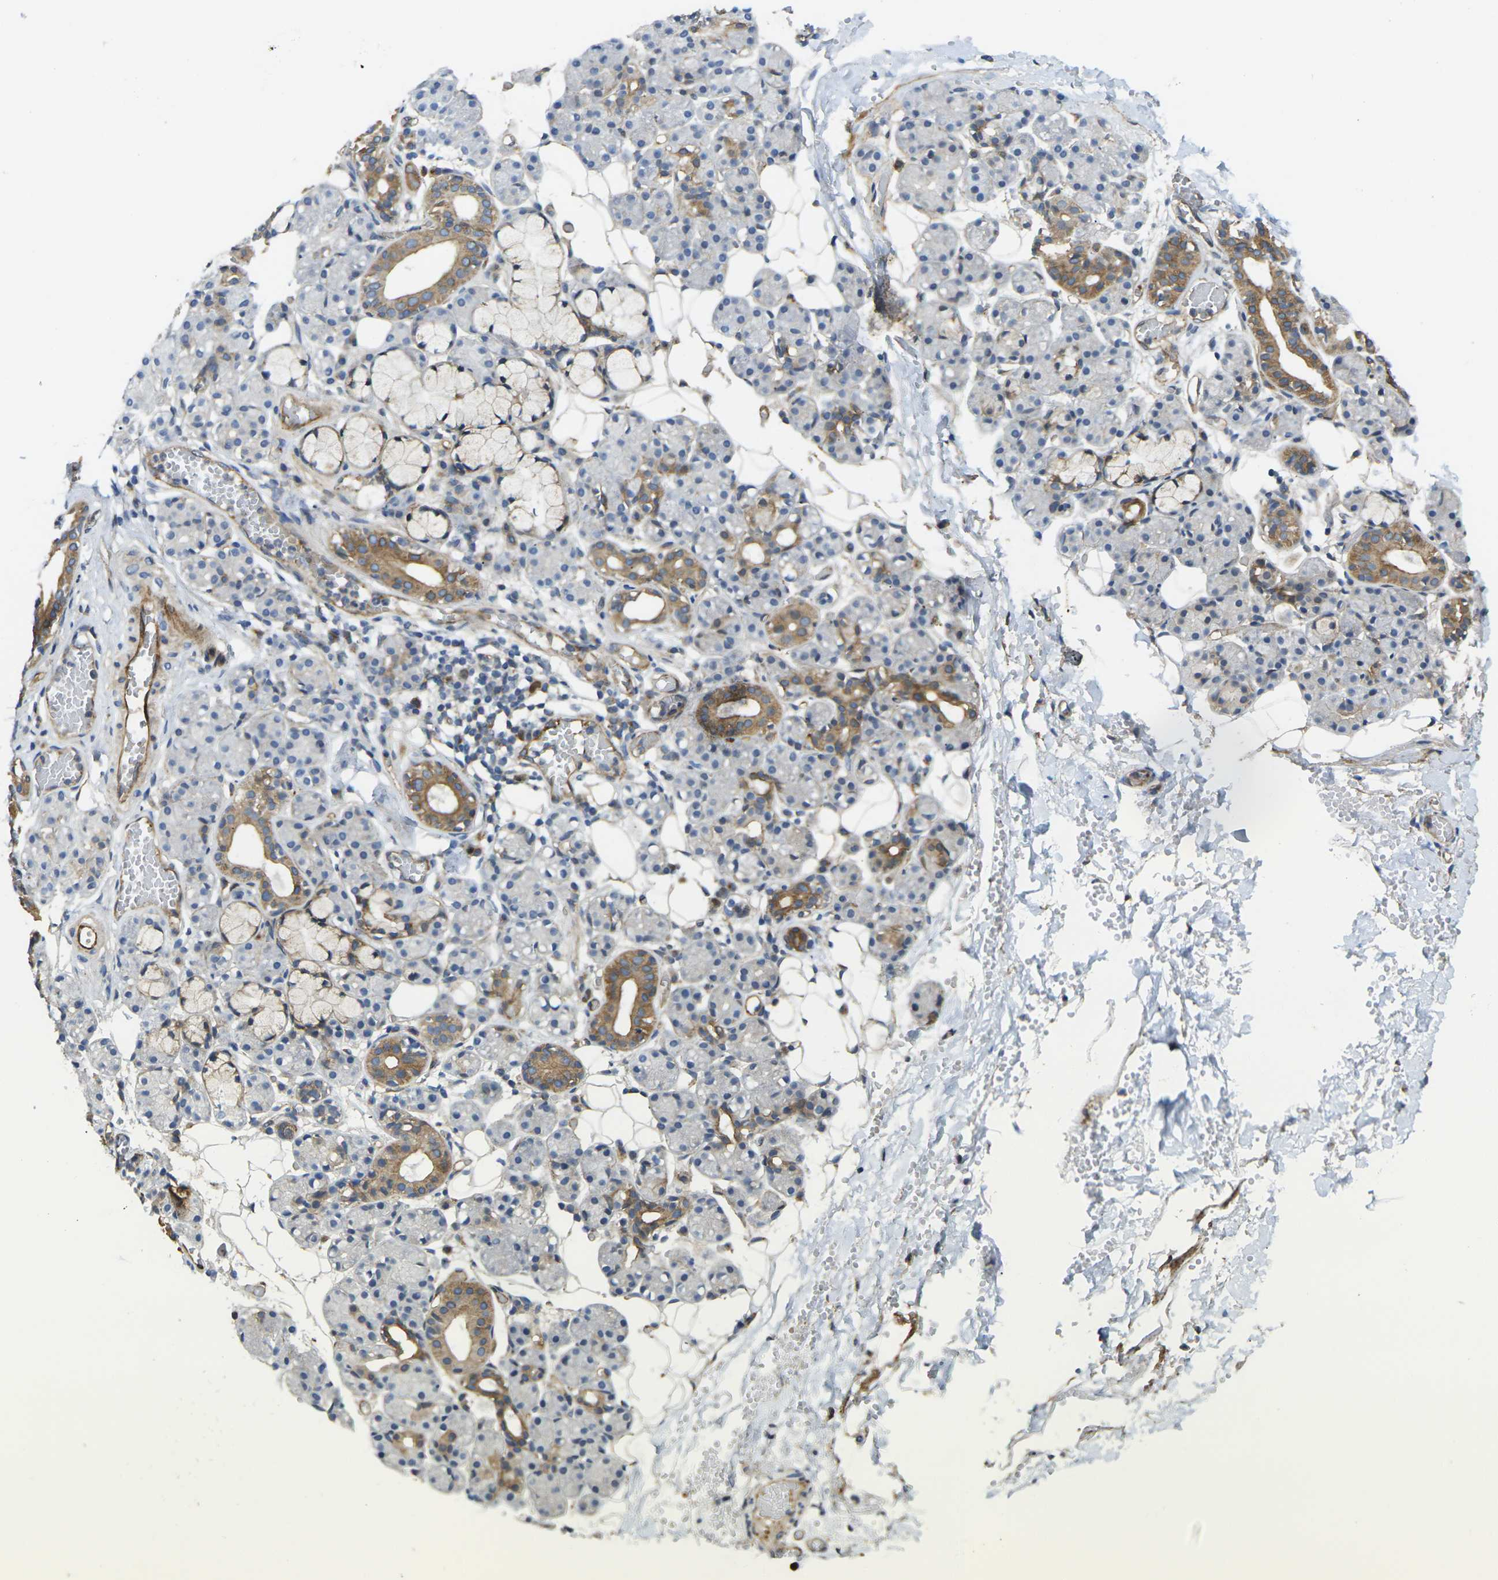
{"staining": {"intensity": "moderate", "quantity": "25%-75%", "location": "cytoplasmic/membranous"}, "tissue": "salivary gland", "cell_type": "Glandular cells", "image_type": "normal", "snomed": [{"axis": "morphology", "description": "Normal tissue, NOS"}, {"axis": "topography", "description": "Salivary gland"}], "caption": "Protein expression by IHC demonstrates moderate cytoplasmic/membranous staining in approximately 25%-75% of glandular cells in normal salivary gland.", "gene": "ECE1", "patient": {"sex": "male", "age": 63}}